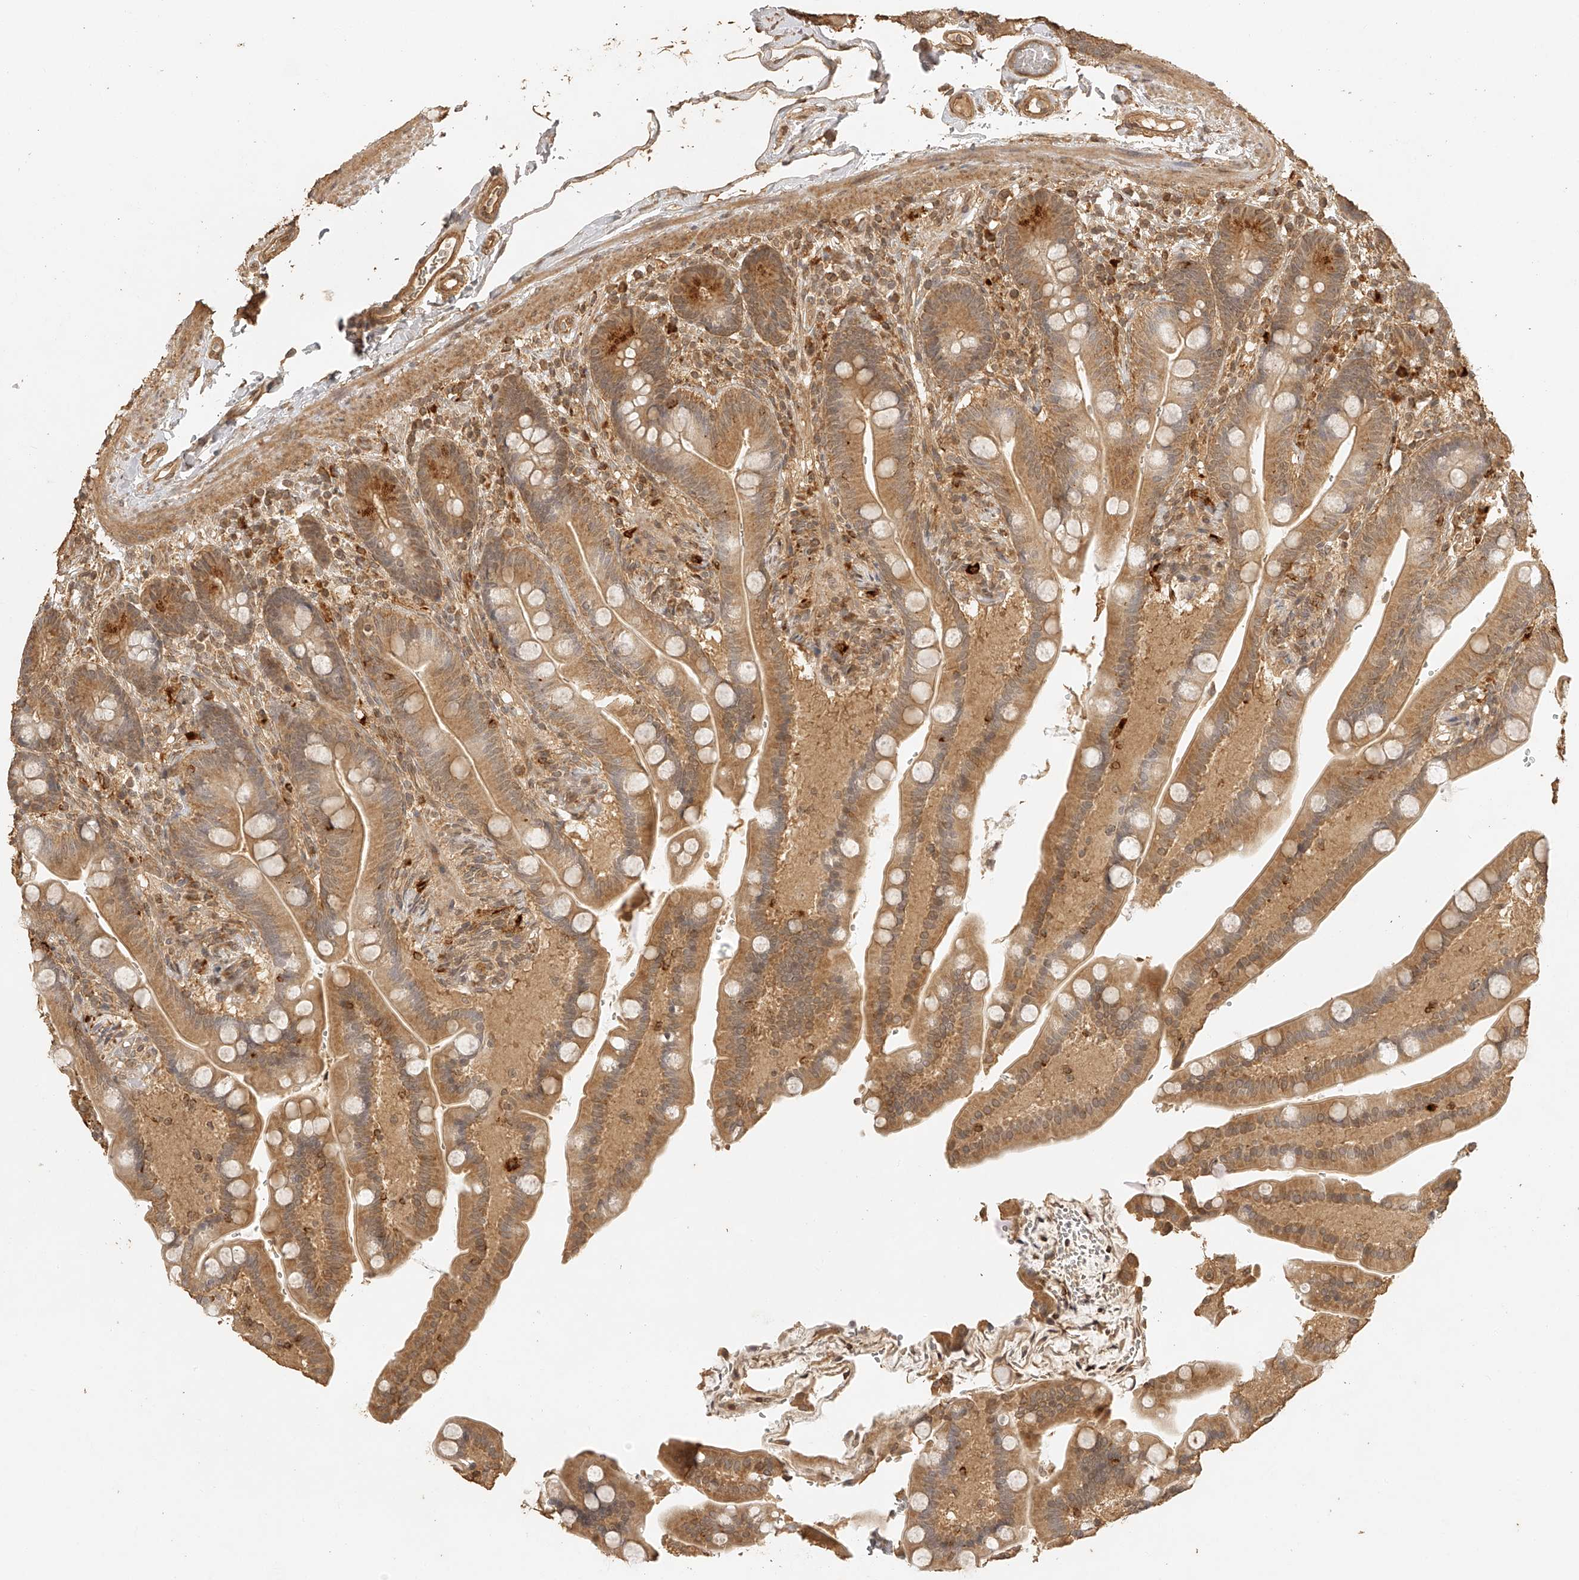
{"staining": {"intensity": "moderate", "quantity": ">75%", "location": "cytoplasmic/membranous"}, "tissue": "colon", "cell_type": "Endothelial cells", "image_type": "normal", "snomed": [{"axis": "morphology", "description": "Normal tissue, NOS"}, {"axis": "topography", "description": "Smooth muscle"}, {"axis": "topography", "description": "Colon"}], "caption": "Protein expression by IHC shows moderate cytoplasmic/membranous expression in approximately >75% of endothelial cells in benign colon. The staining was performed using DAB (3,3'-diaminobenzidine) to visualize the protein expression in brown, while the nuclei were stained in blue with hematoxylin (Magnification: 20x).", "gene": "BCL2L11", "patient": {"sex": "male", "age": 73}}